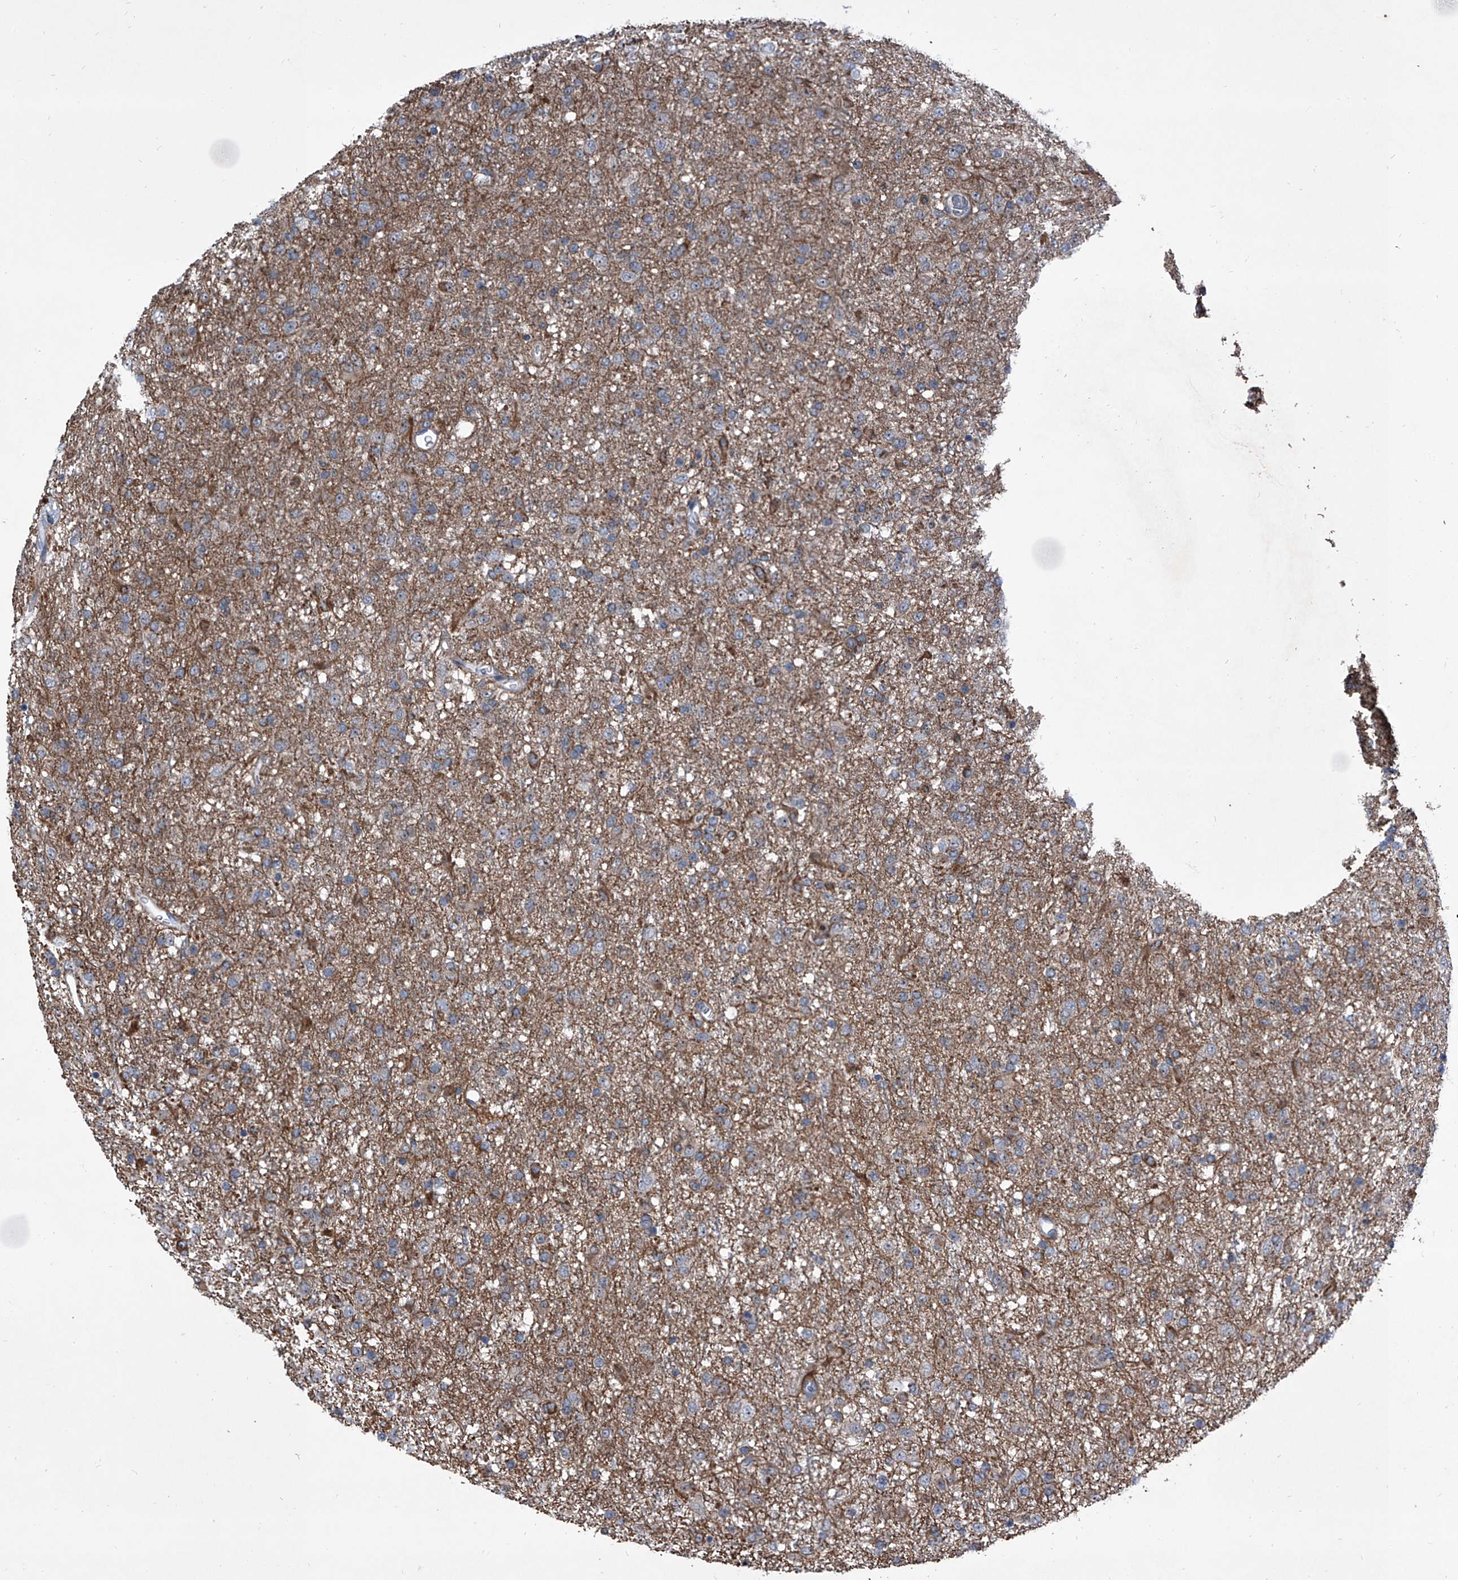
{"staining": {"intensity": "weak", "quantity": "25%-75%", "location": "cytoplasmic/membranous"}, "tissue": "glioma", "cell_type": "Tumor cells", "image_type": "cancer", "snomed": [{"axis": "morphology", "description": "Glioma, malignant, Low grade"}, {"axis": "topography", "description": "Brain"}], "caption": "Tumor cells display low levels of weak cytoplasmic/membranous staining in approximately 25%-75% of cells in glioma.", "gene": "CEP85L", "patient": {"sex": "male", "age": 65}}